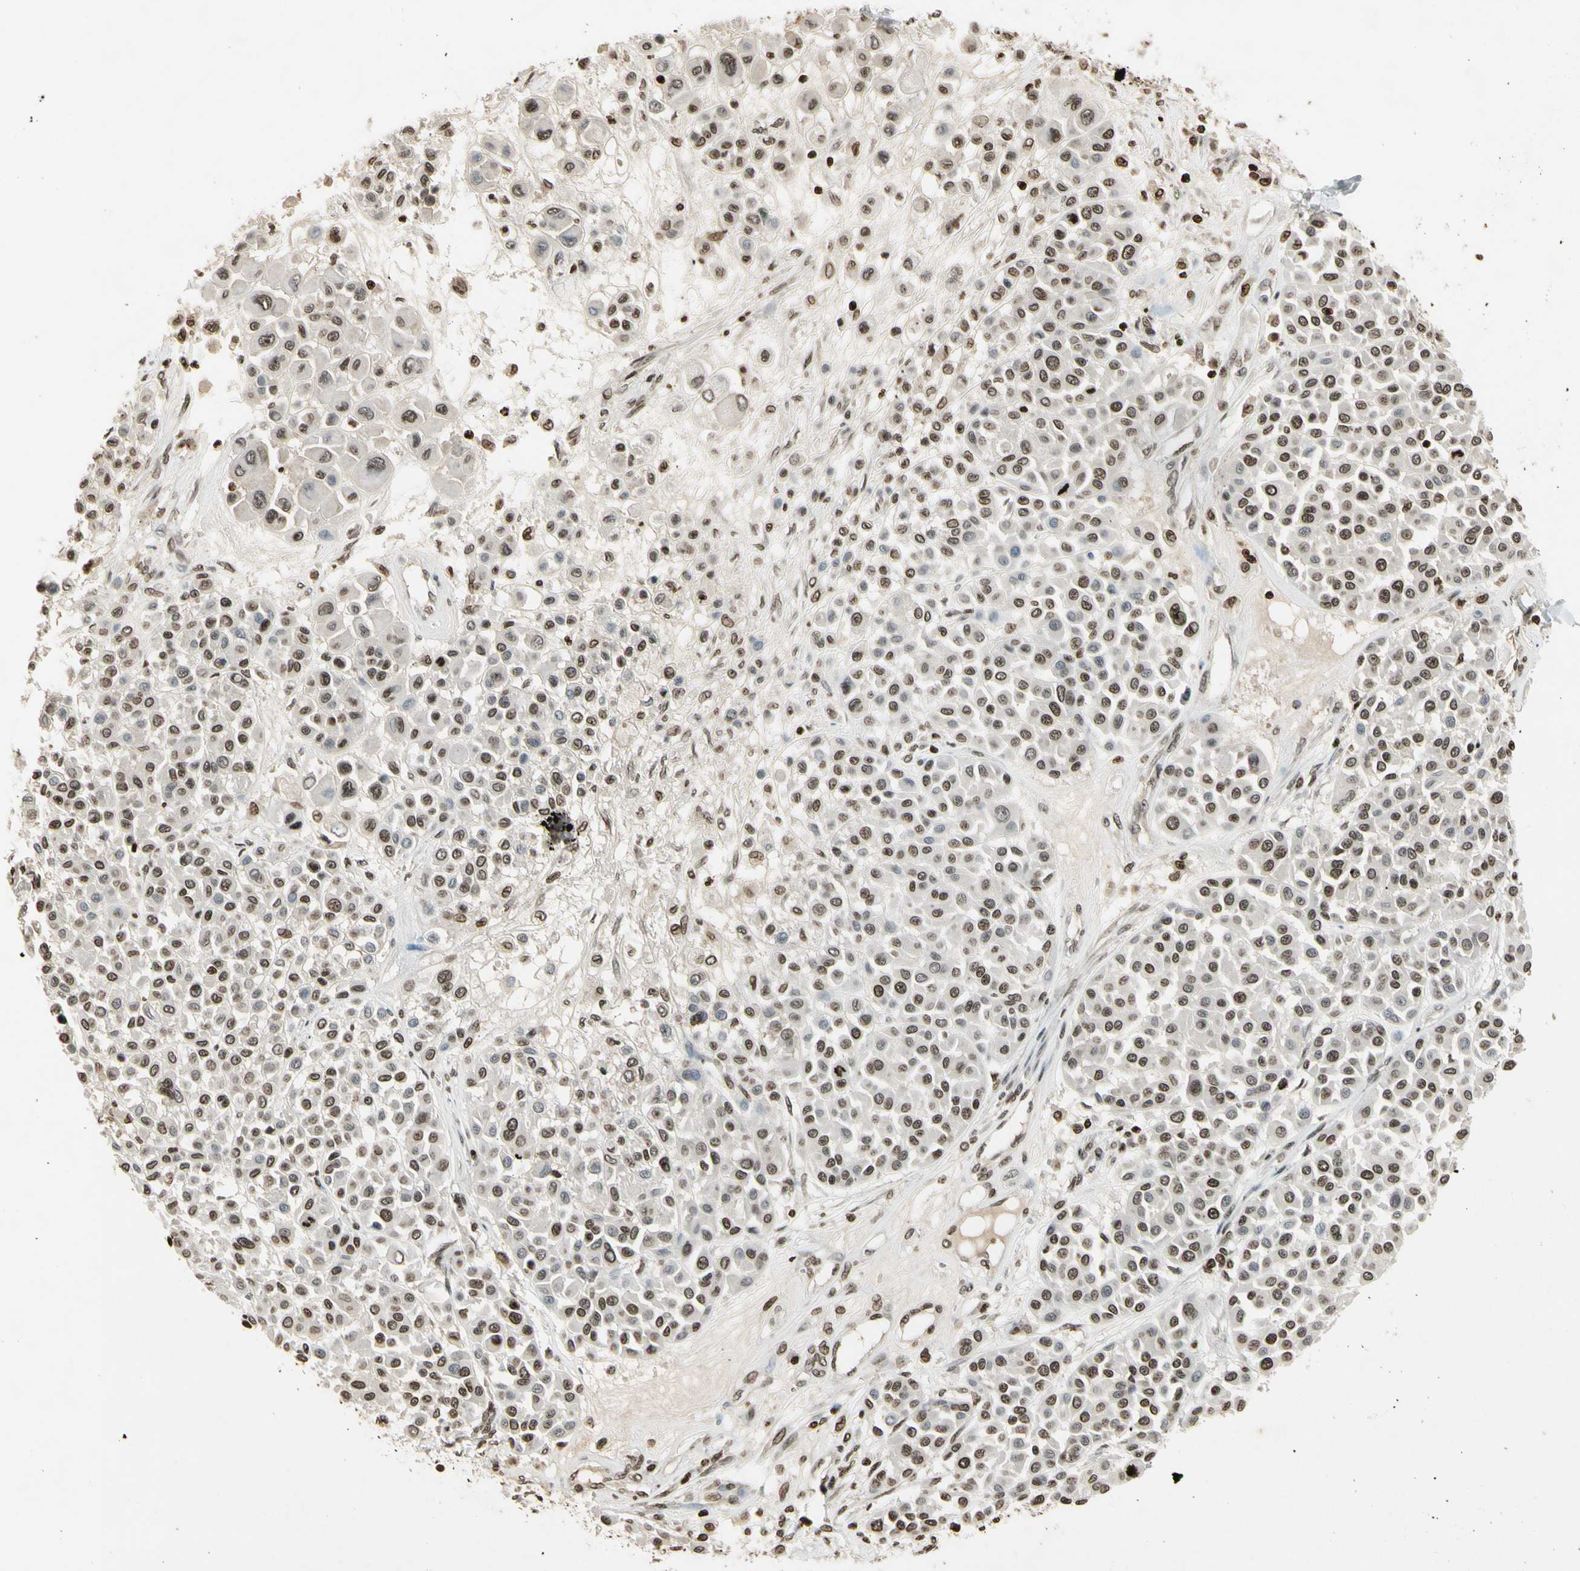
{"staining": {"intensity": "moderate", "quantity": ">75%", "location": "nuclear"}, "tissue": "melanoma", "cell_type": "Tumor cells", "image_type": "cancer", "snomed": [{"axis": "morphology", "description": "Malignant melanoma, Metastatic site"}, {"axis": "topography", "description": "Soft tissue"}], "caption": "Immunohistochemical staining of melanoma demonstrates moderate nuclear protein expression in approximately >75% of tumor cells.", "gene": "RORA", "patient": {"sex": "male", "age": 41}}